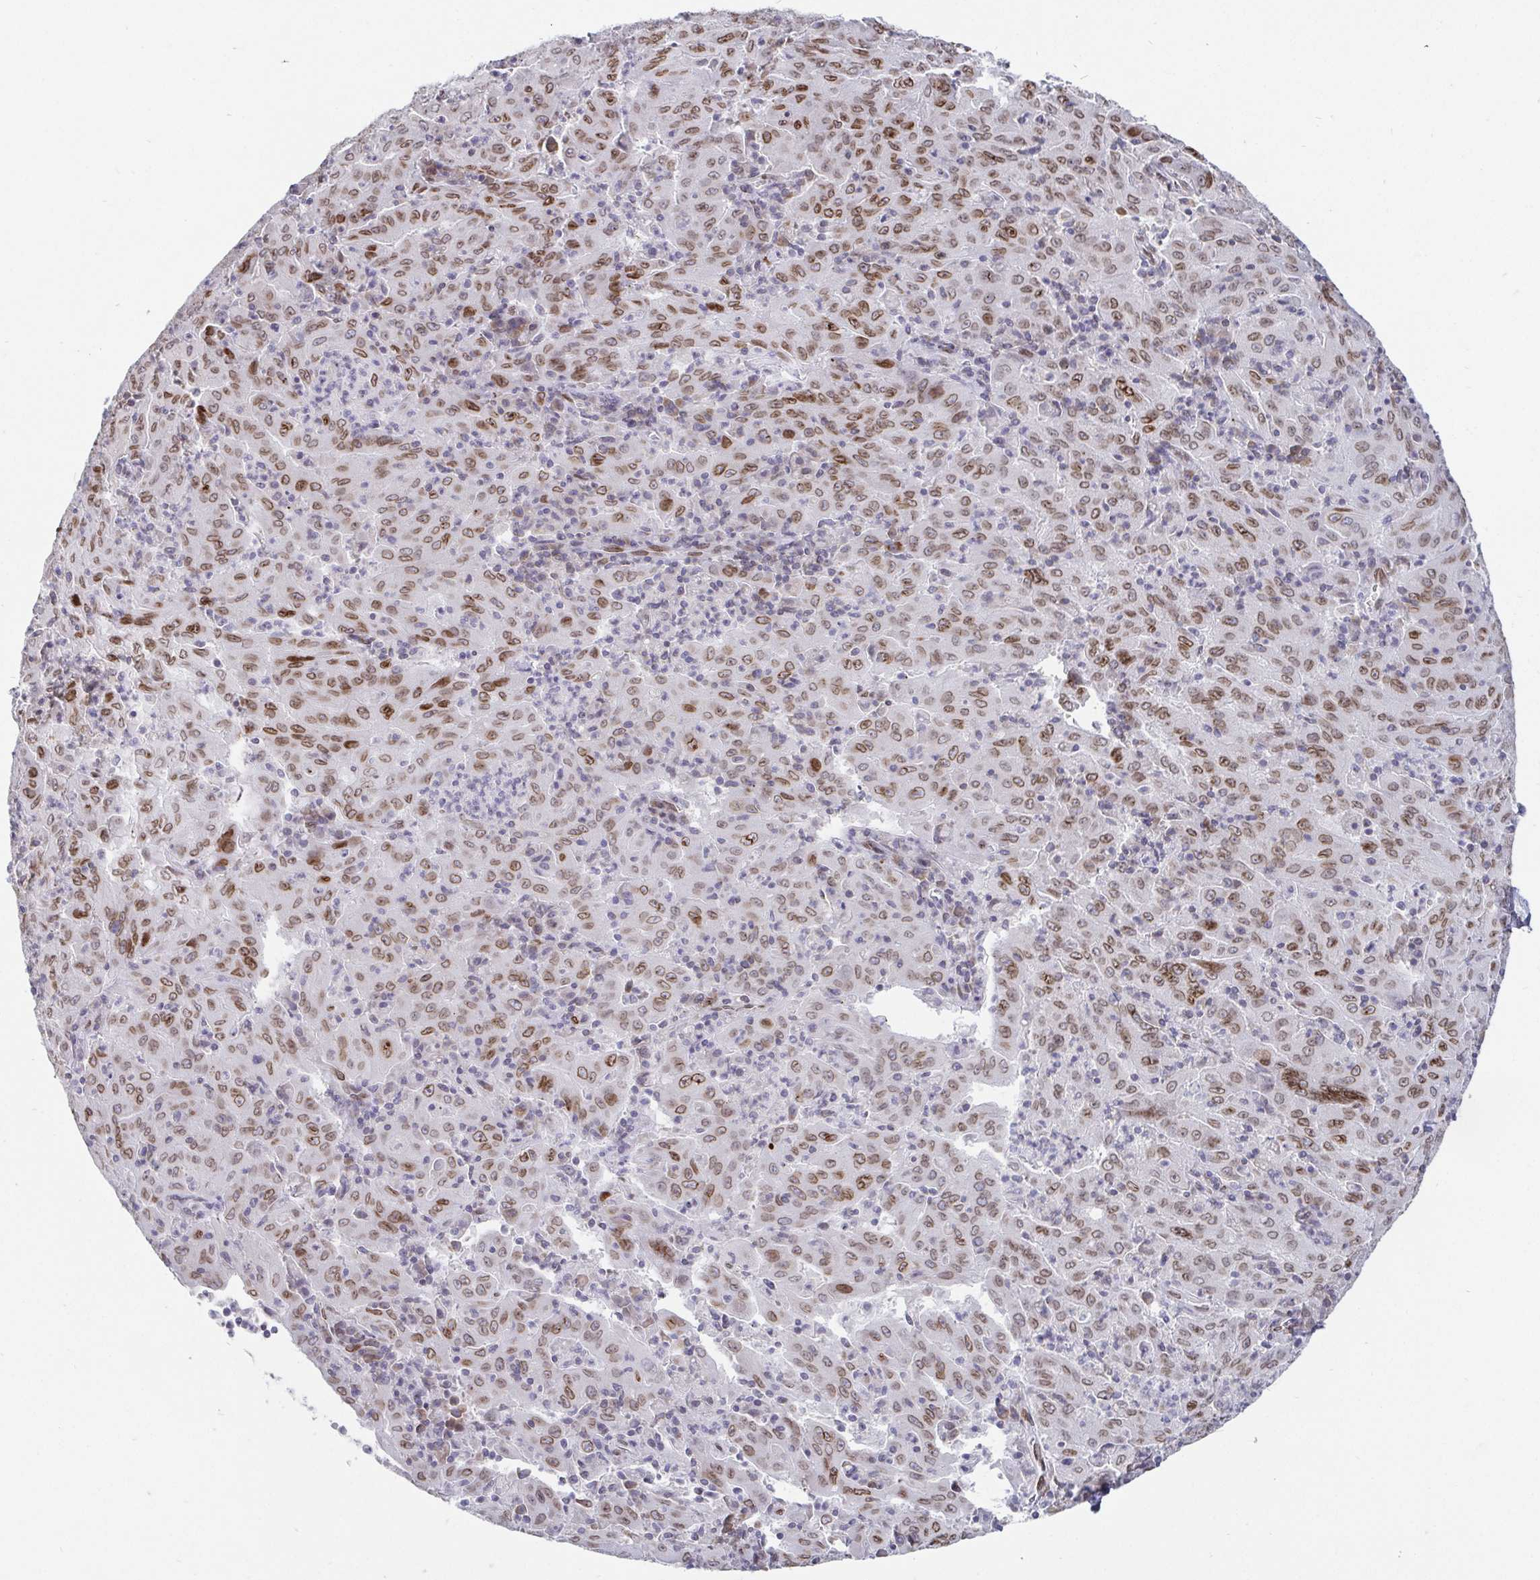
{"staining": {"intensity": "moderate", "quantity": ">75%", "location": "cytoplasmic/membranous,nuclear"}, "tissue": "pancreatic cancer", "cell_type": "Tumor cells", "image_type": "cancer", "snomed": [{"axis": "morphology", "description": "Adenocarcinoma, NOS"}, {"axis": "topography", "description": "Pancreas"}], "caption": "The micrograph reveals a brown stain indicating the presence of a protein in the cytoplasmic/membranous and nuclear of tumor cells in pancreatic cancer (adenocarcinoma).", "gene": "EMD", "patient": {"sex": "male", "age": 63}}